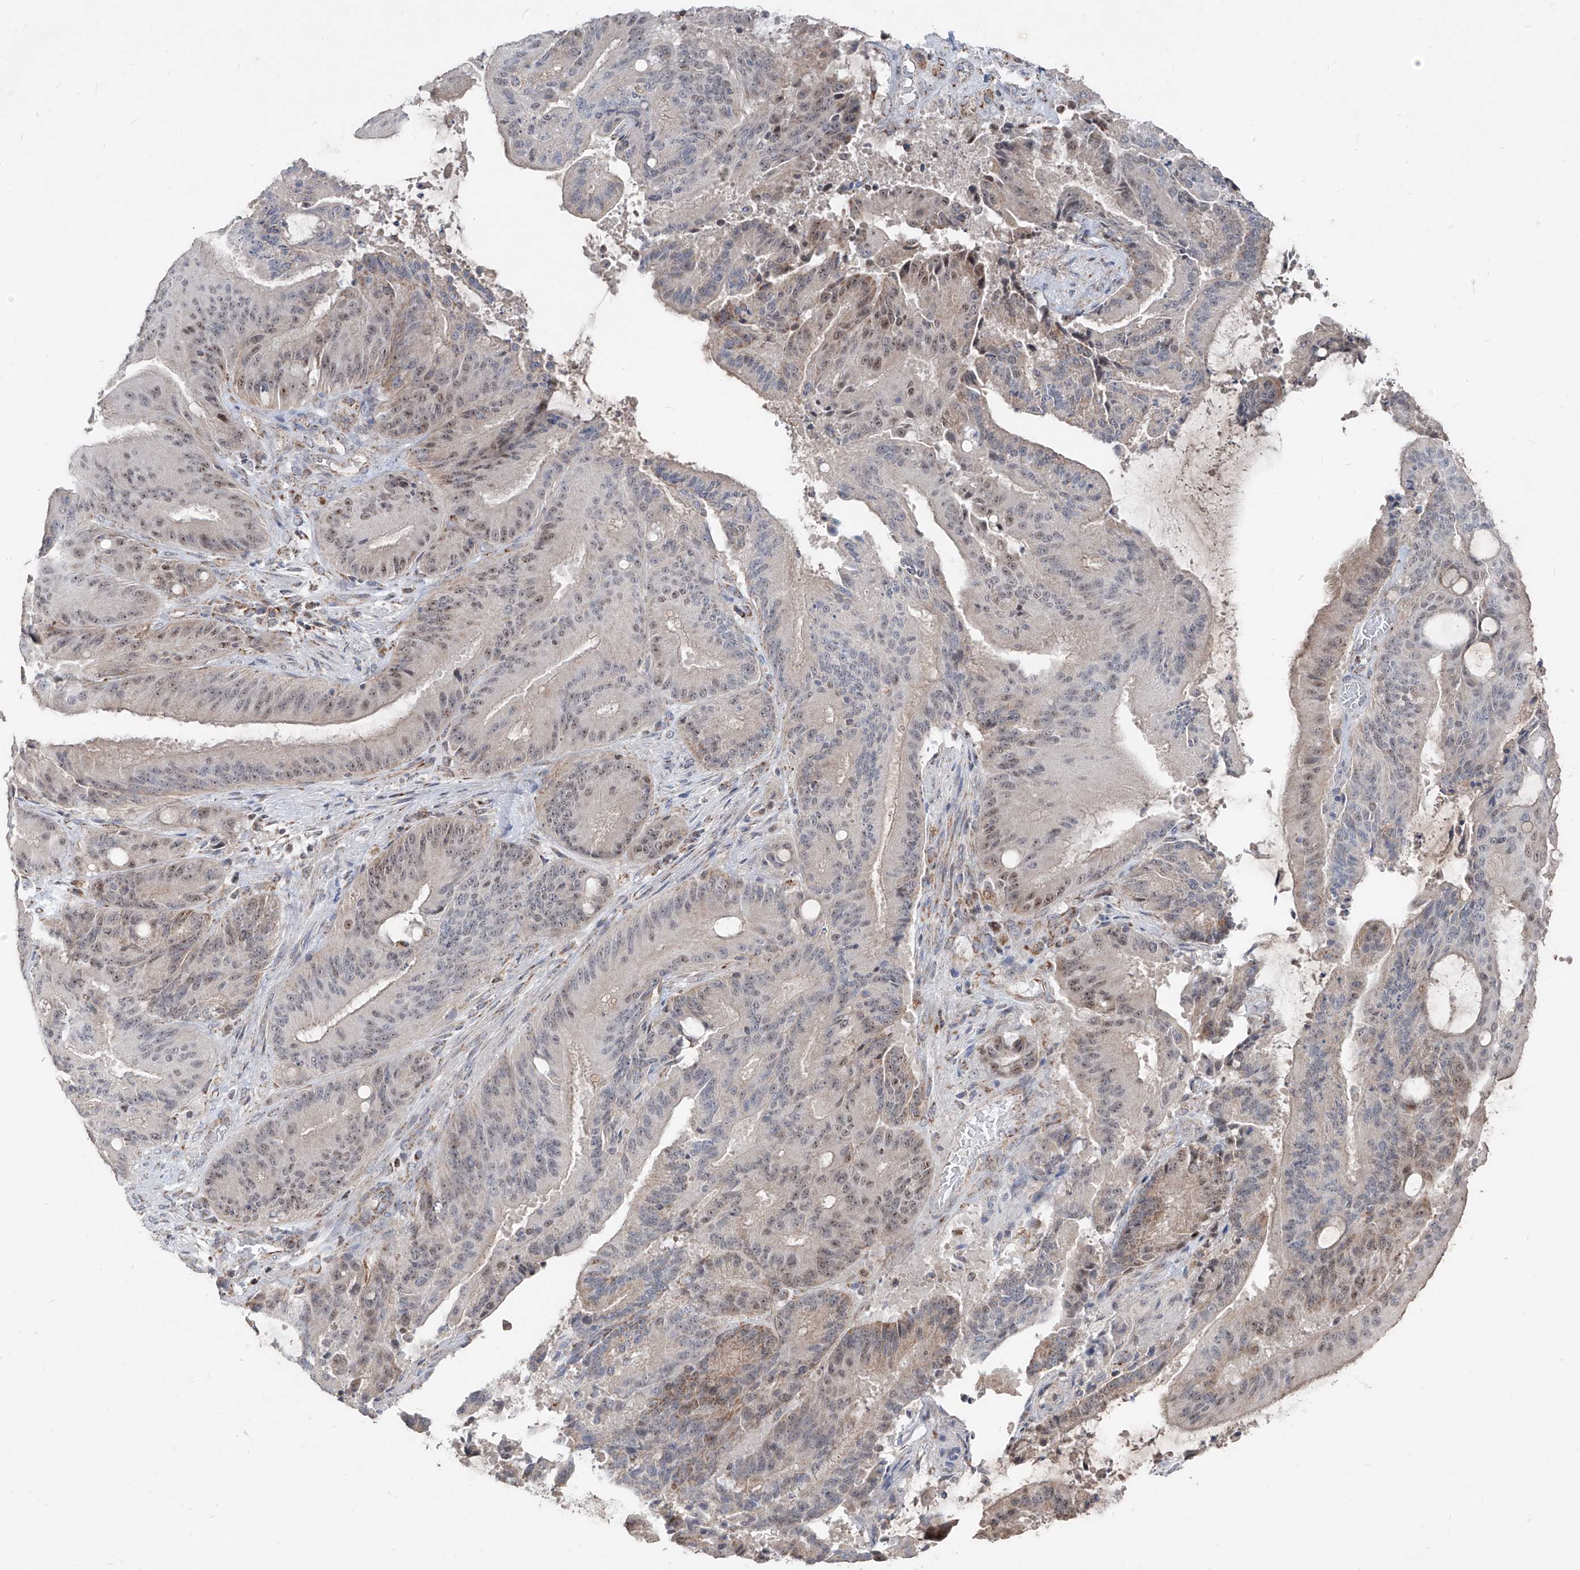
{"staining": {"intensity": "weak", "quantity": "25%-75%", "location": "cytoplasmic/membranous,nuclear"}, "tissue": "liver cancer", "cell_type": "Tumor cells", "image_type": "cancer", "snomed": [{"axis": "morphology", "description": "Normal tissue, NOS"}, {"axis": "morphology", "description": "Cholangiocarcinoma"}, {"axis": "topography", "description": "Liver"}, {"axis": "topography", "description": "Peripheral nerve tissue"}], "caption": "Immunohistochemistry micrograph of human liver cancer stained for a protein (brown), which shows low levels of weak cytoplasmic/membranous and nuclear staining in approximately 25%-75% of tumor cells.", "gene": "NDUFB3", "patient": {"sex": "female", "age": 73}}